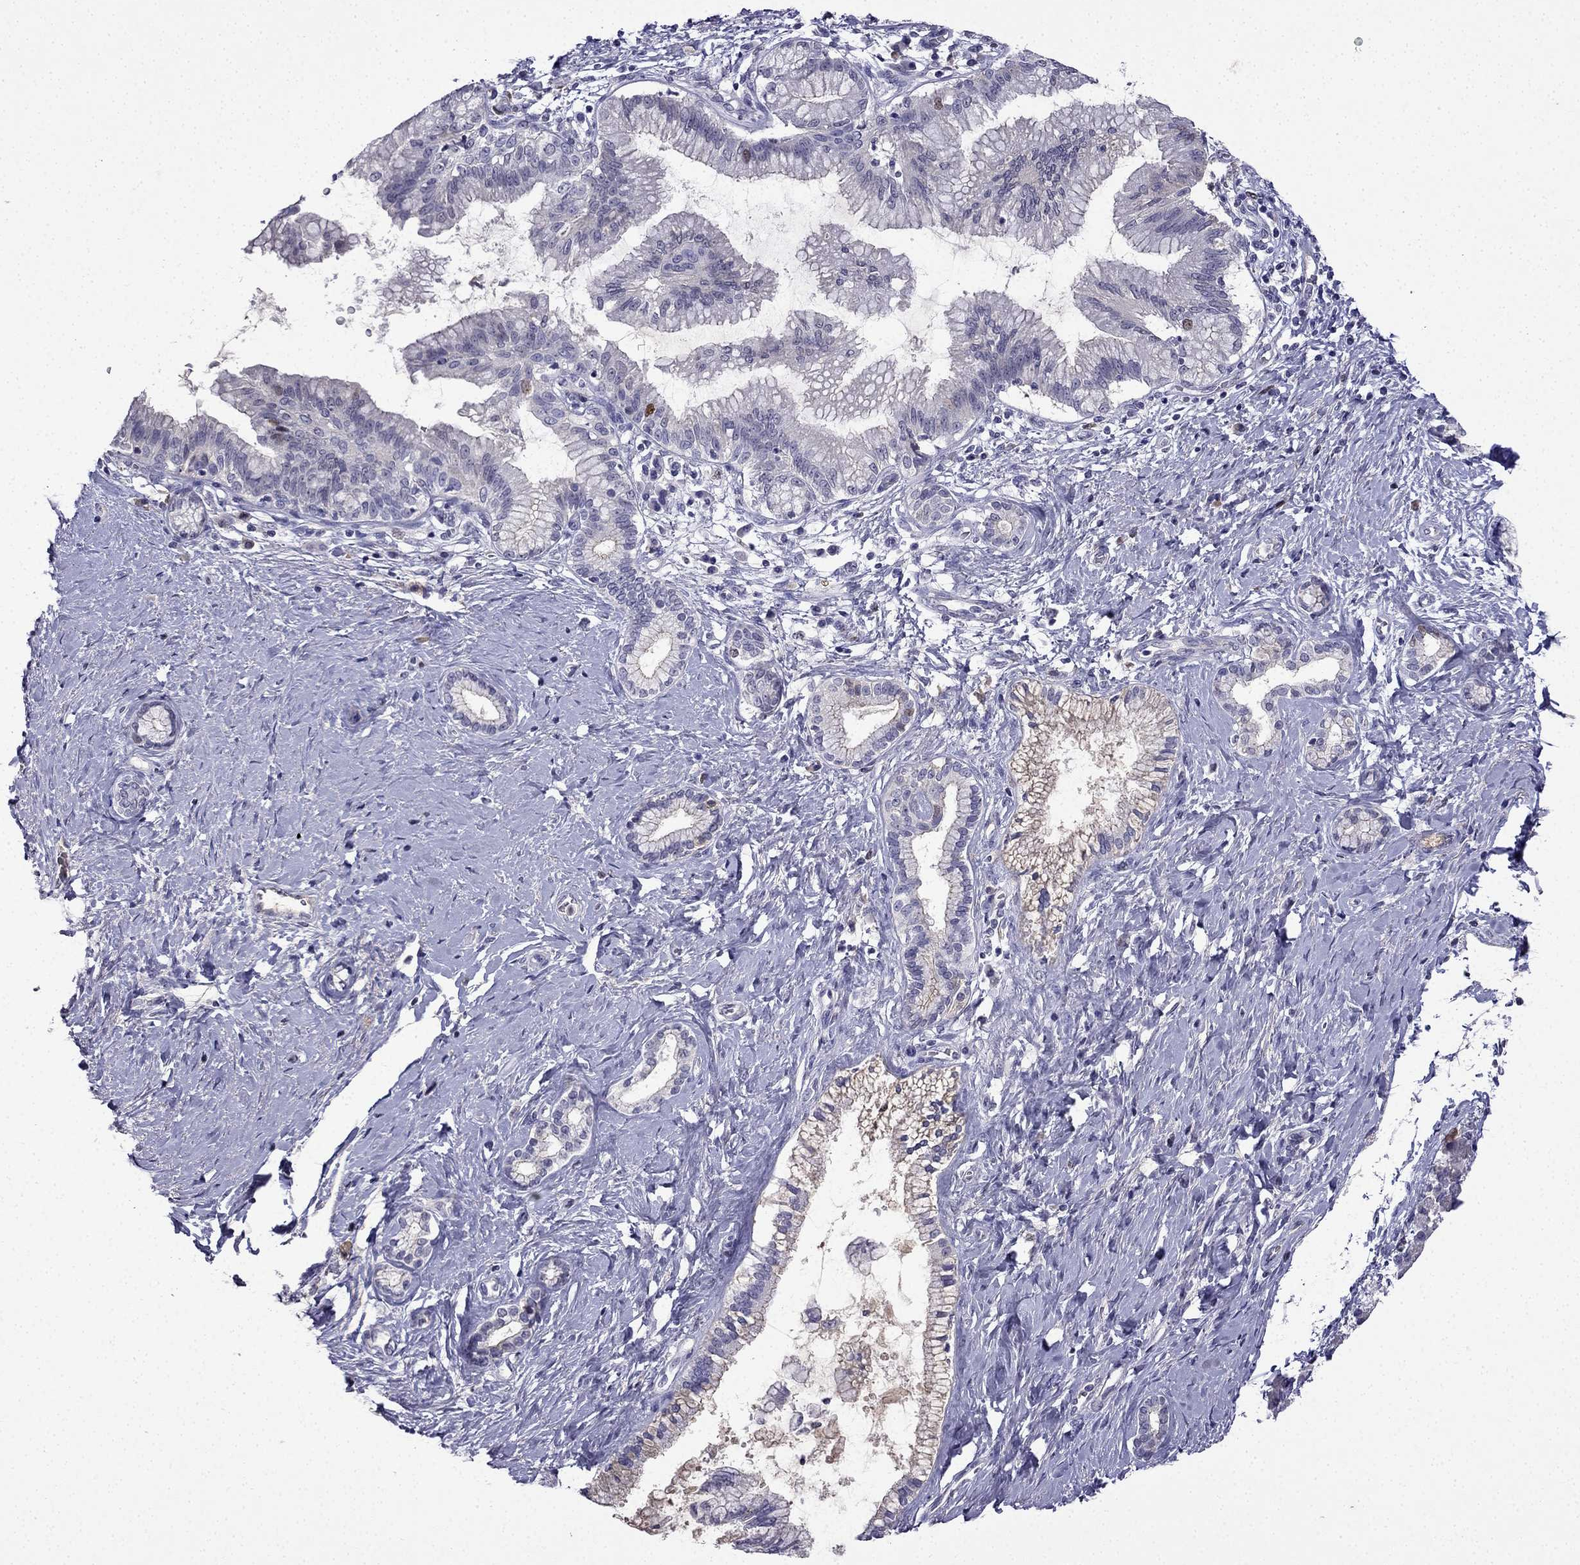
{"staining": {"intensity": "moderate", "quantity": "<25%", "location": "nuclear"}, "tissue": "pancreatic cancer", "cell_type": "Tumor cells", "image_type": "cancer", "snomed": [{"axis": "morphology", "description": "Adenocarcinoma, NOS"}, {"axis": "topography", "description": "Pancreas"}], "caption": "High-magnification brightfield microscopy of pancreatic cancer stained with DAB (brown) and counterstained with hematoxylin (blue). tumor cells exhibit moderate nuclear positivity is seen in about<25% of cells.", "gene": "UHRF1", "patient": {"sex": "female", "age": 73}}